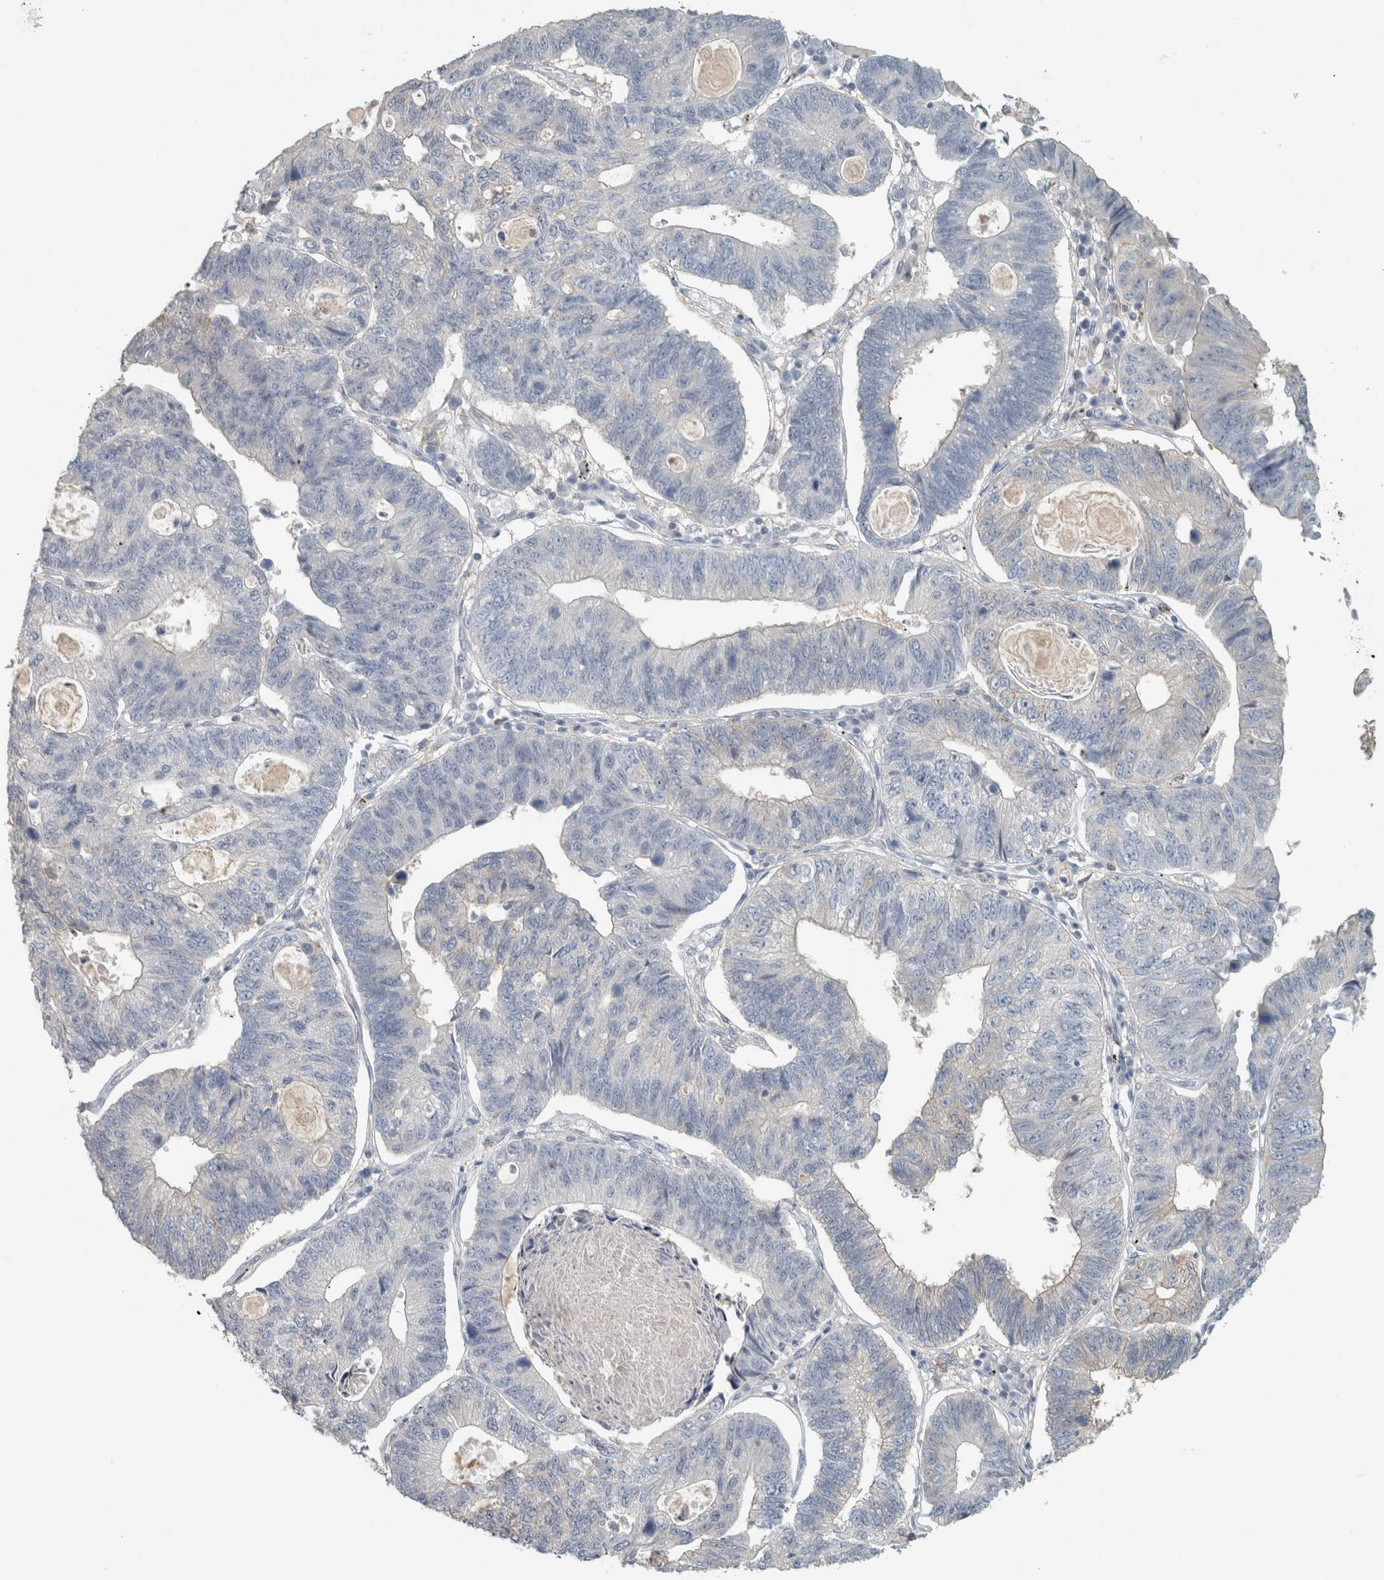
{"staining": {"intensity": "weak", "quantity": "<25%", "location": "cytoplasmic/membranous"}, "tissue": "stomach cancer", "cell_type": "Tumor cells", "image_type": "cancer", "snomed": [{"axis": "morphology", "description": "Adenocarcinoma, NOS"}, {"axis": "topography", "description": "Stomach"}], "caption": "Stomach cancer was stained to show a protein in brown. There is no significant expression in tumor cells.", "gene": "SCIN", "patient": {"sex": "male", "age": 59}}